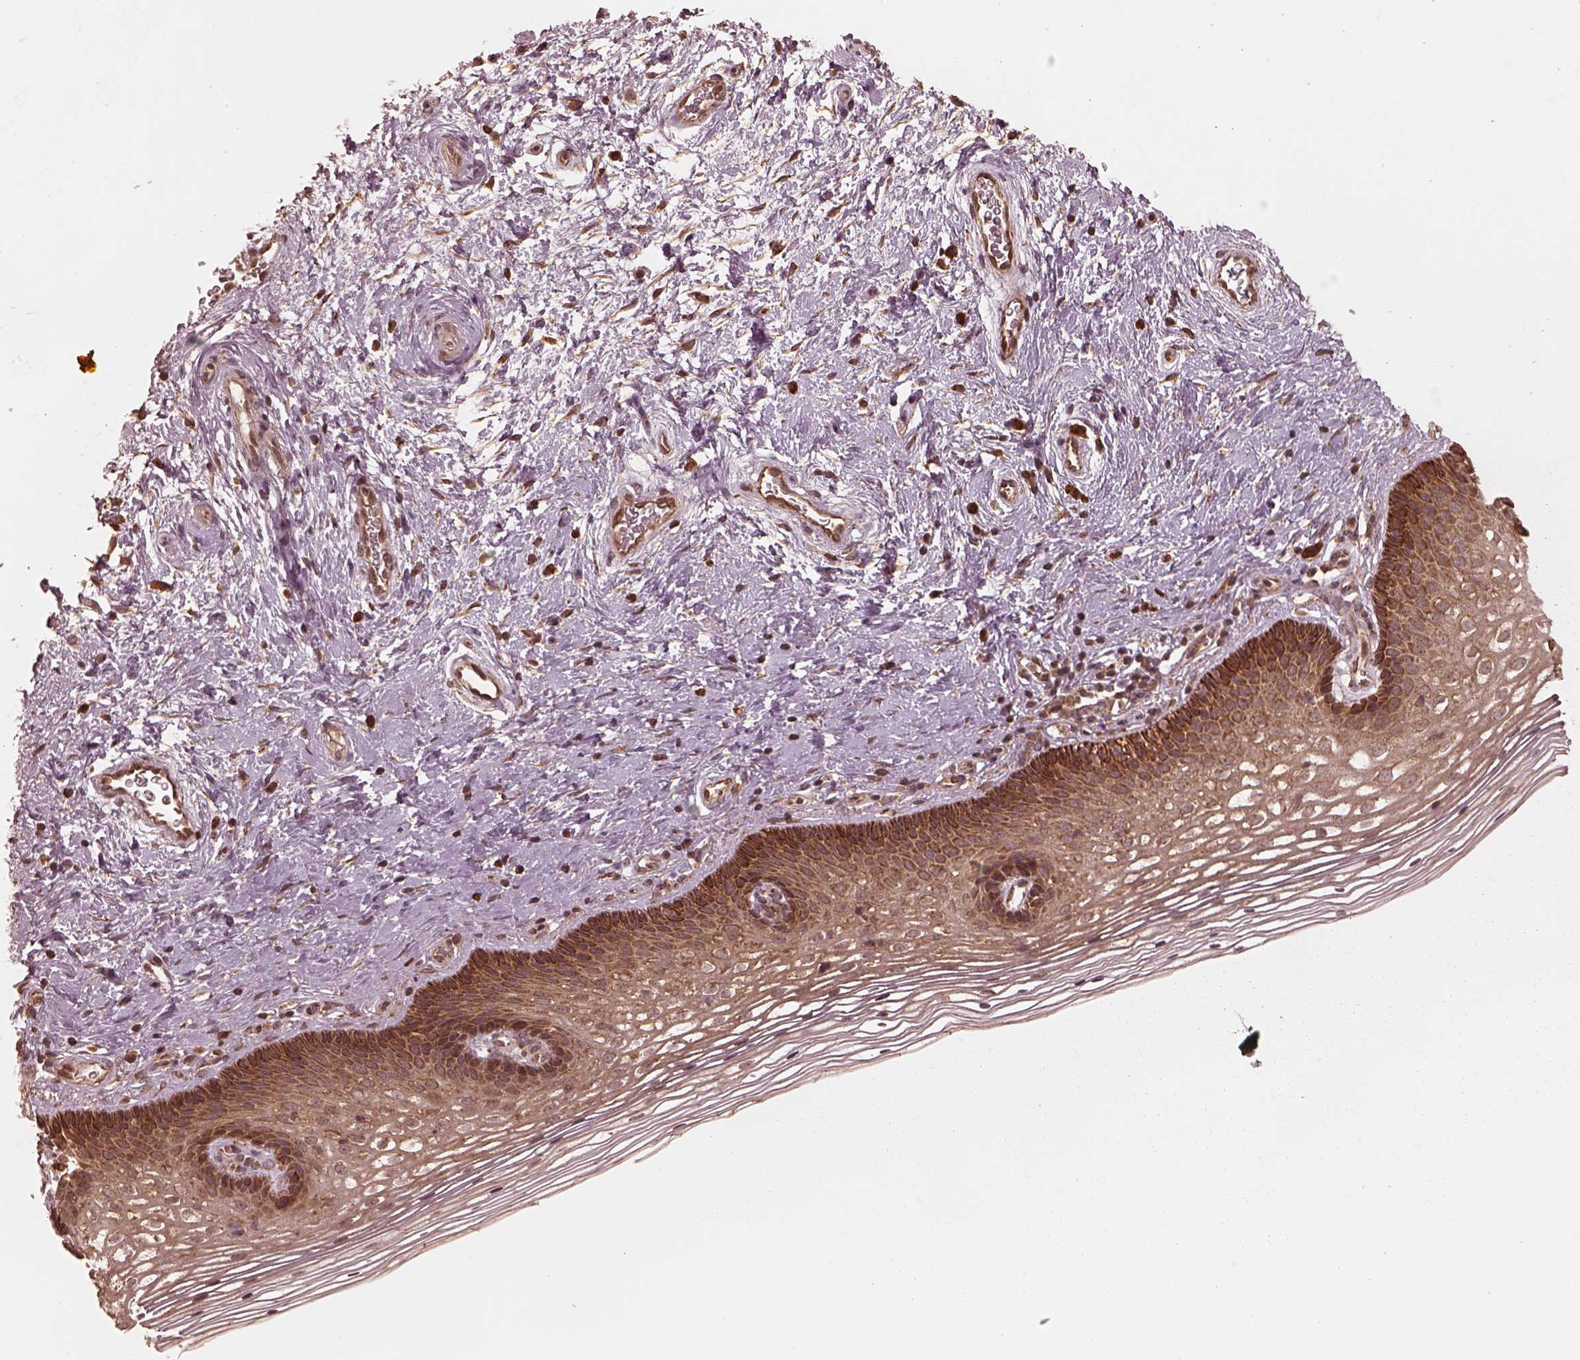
{"staining": {"intensity": "strong", "quantity": ">75%", "location": "cytoplasmic/membranous"}, "tissue": "cervix", "cell_type": "Glandular cells", "image_type": "normal", "snomed": [{"axis": "morphology", "description": "Normal tissue, NOS"}, {"axis": "topography", "description": "Cervix"}], "caption": "Cervix stained with immunohistochemistry (IHC) demonstrates strong cytoplasmic/membranous staining in about >75% of glandular cells. (DAB (3,3'-diaminobenzidine) IHC with brightfield microscopy, high magnification).", "gene": "DNAJC25", "patient": {"sex": "female", "age": 34}}